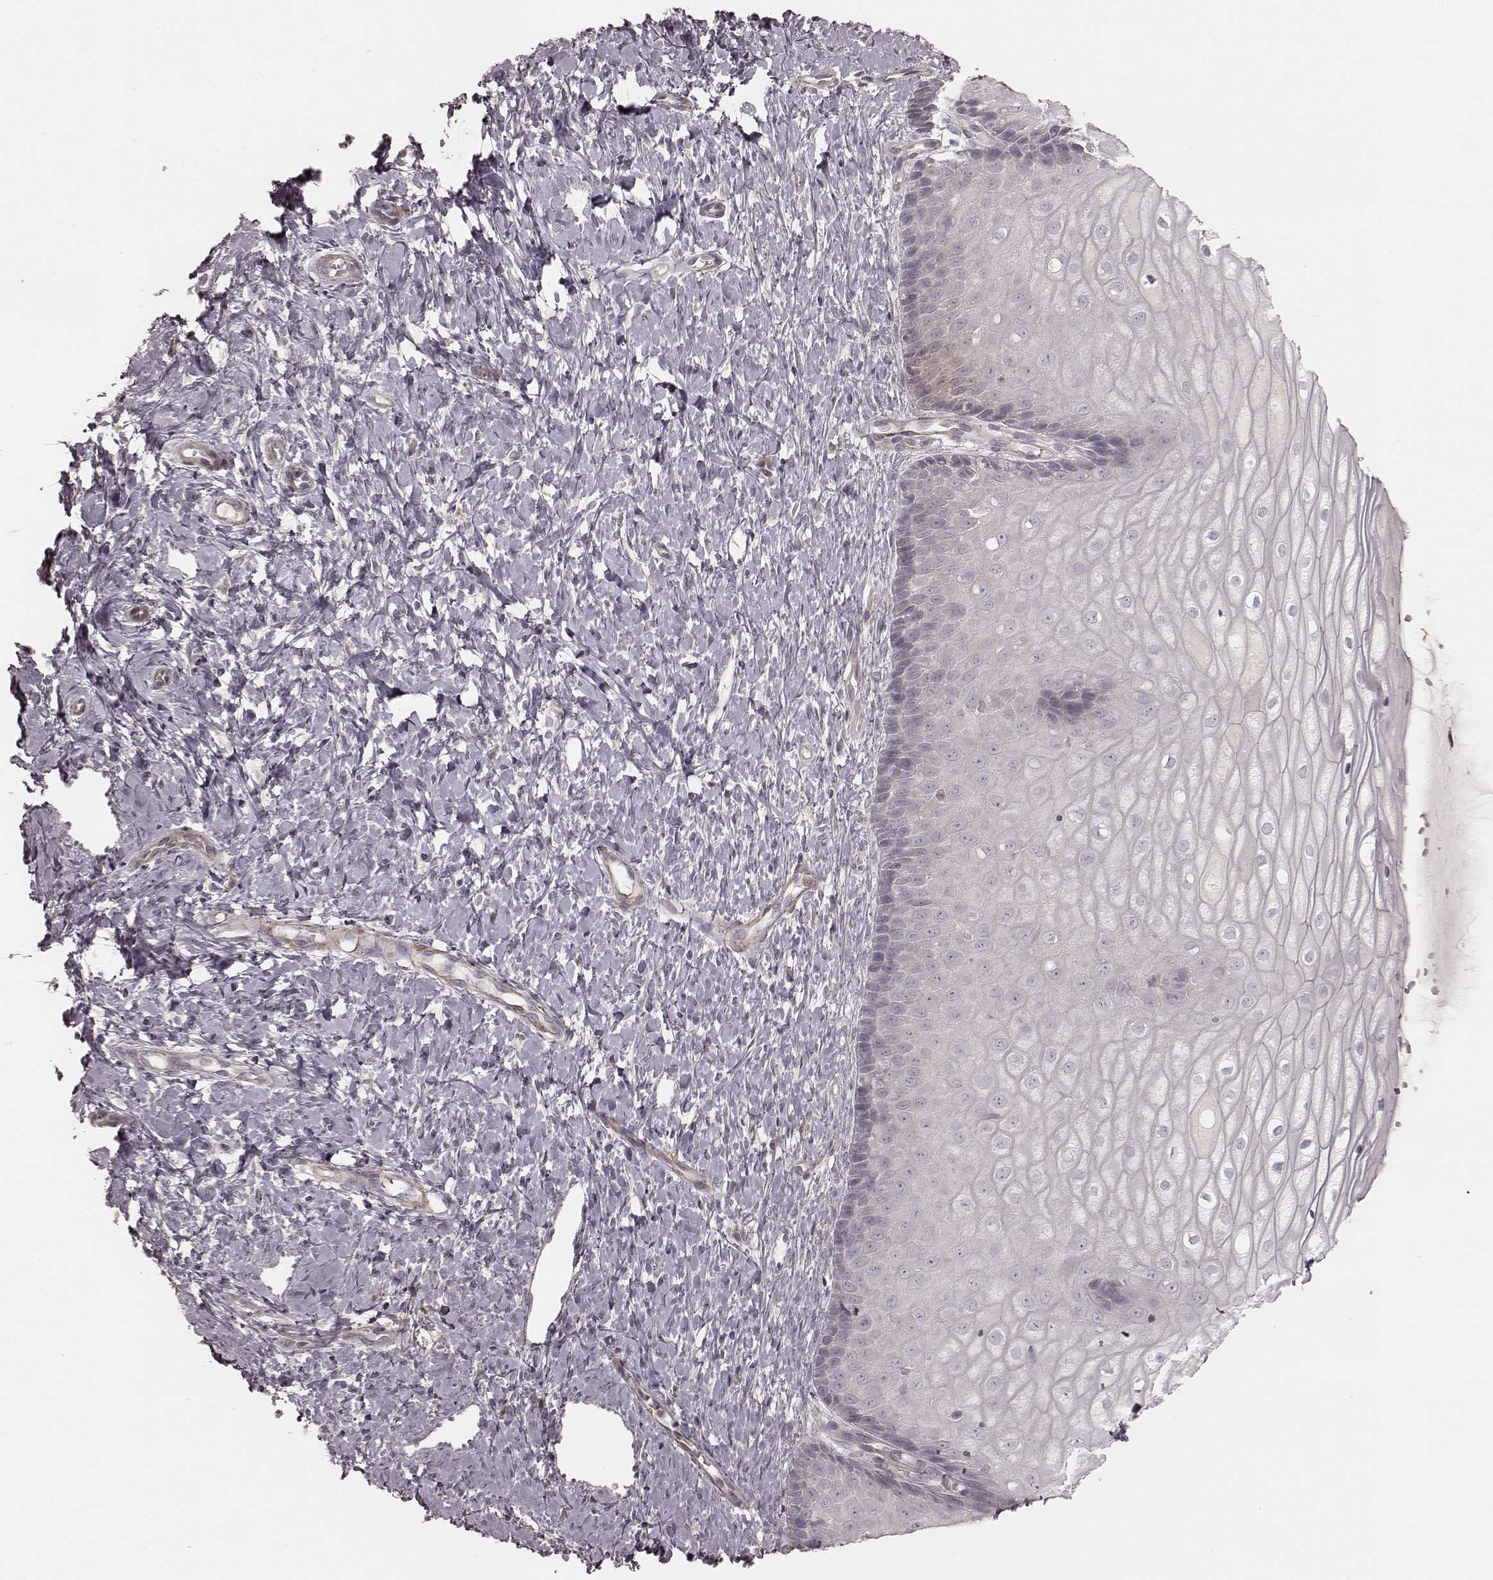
{"staining": {"intensity": "negative", "quantity": "none", "location": "none"}, "tissue": "cervix", "cell_type": "Glandular cells", "image_type": "normal", "snomed": [{"axis": "morphology", "description": "Normal tissue, NOS"}, {"axis": "topography", "description": "Cervix"}], "caption": "A high-resolution micrograph shows IHC staining of unremarkable cervix, which exhibits no significant expression in glandular cells.", "gene": "KCNJ9", "patient": {"sex": "female", "age": 37}}